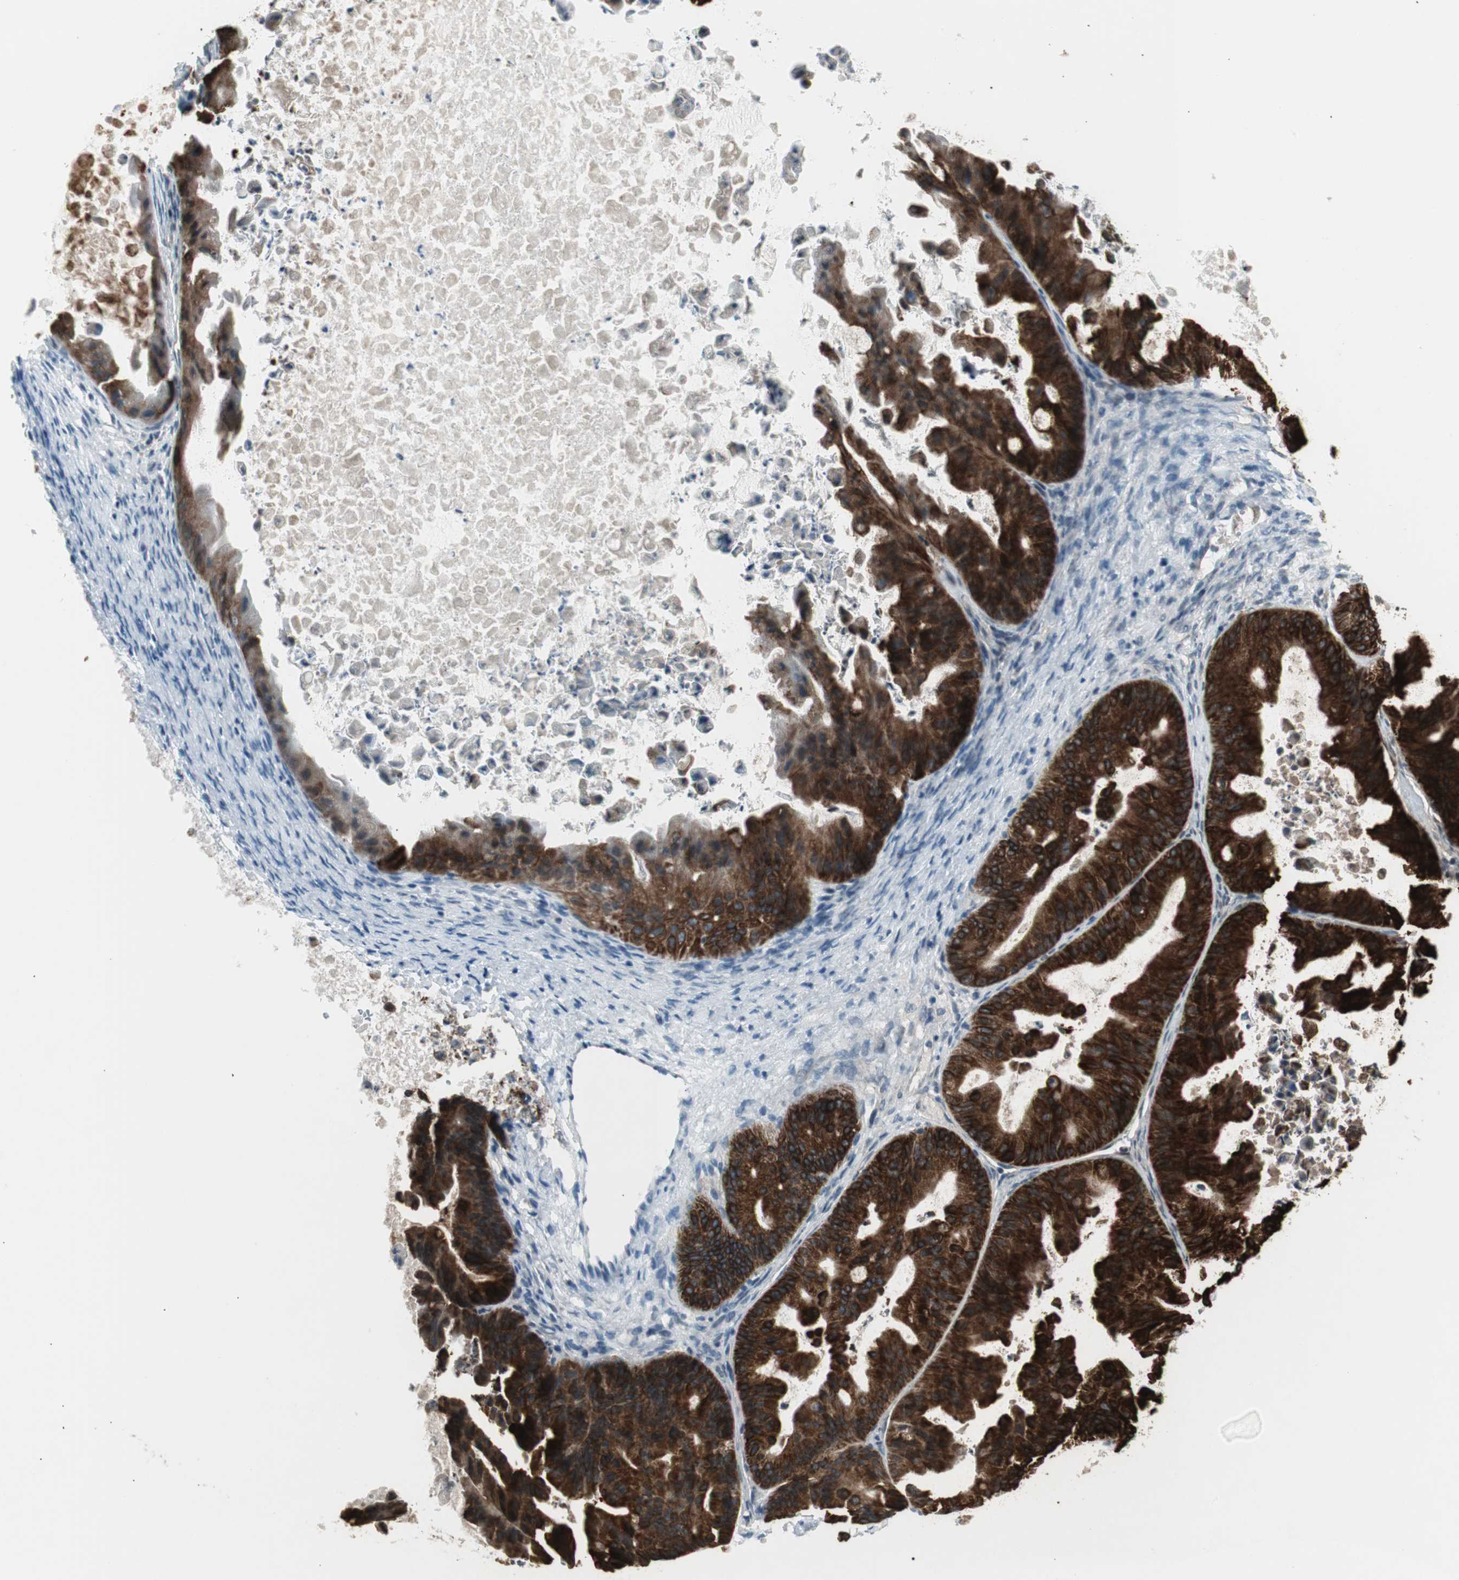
{"staining": {"intensity": "strong", "quantity": ">75%", "location": "cytoplasmic/membranous"}, "tissue": "ovarian cancer", "cell_type": "Tumor cells", "image_type": "cancer", "snomed": [{"axis": "morphology", "description": "Cystadenocarcinoma, mucinous, NOS"}, {"axis": "topography", "description": "Ovary"}], "caption": "Mucinous cystadenocarcinoma (ovarian) was stained to show a protein in brown. There is high levels of strong cytoplasmic/membranous expression in about >75% of tumor cells.", "gene": "AGR2", "patient": {"sex": "female", "age": 37}}